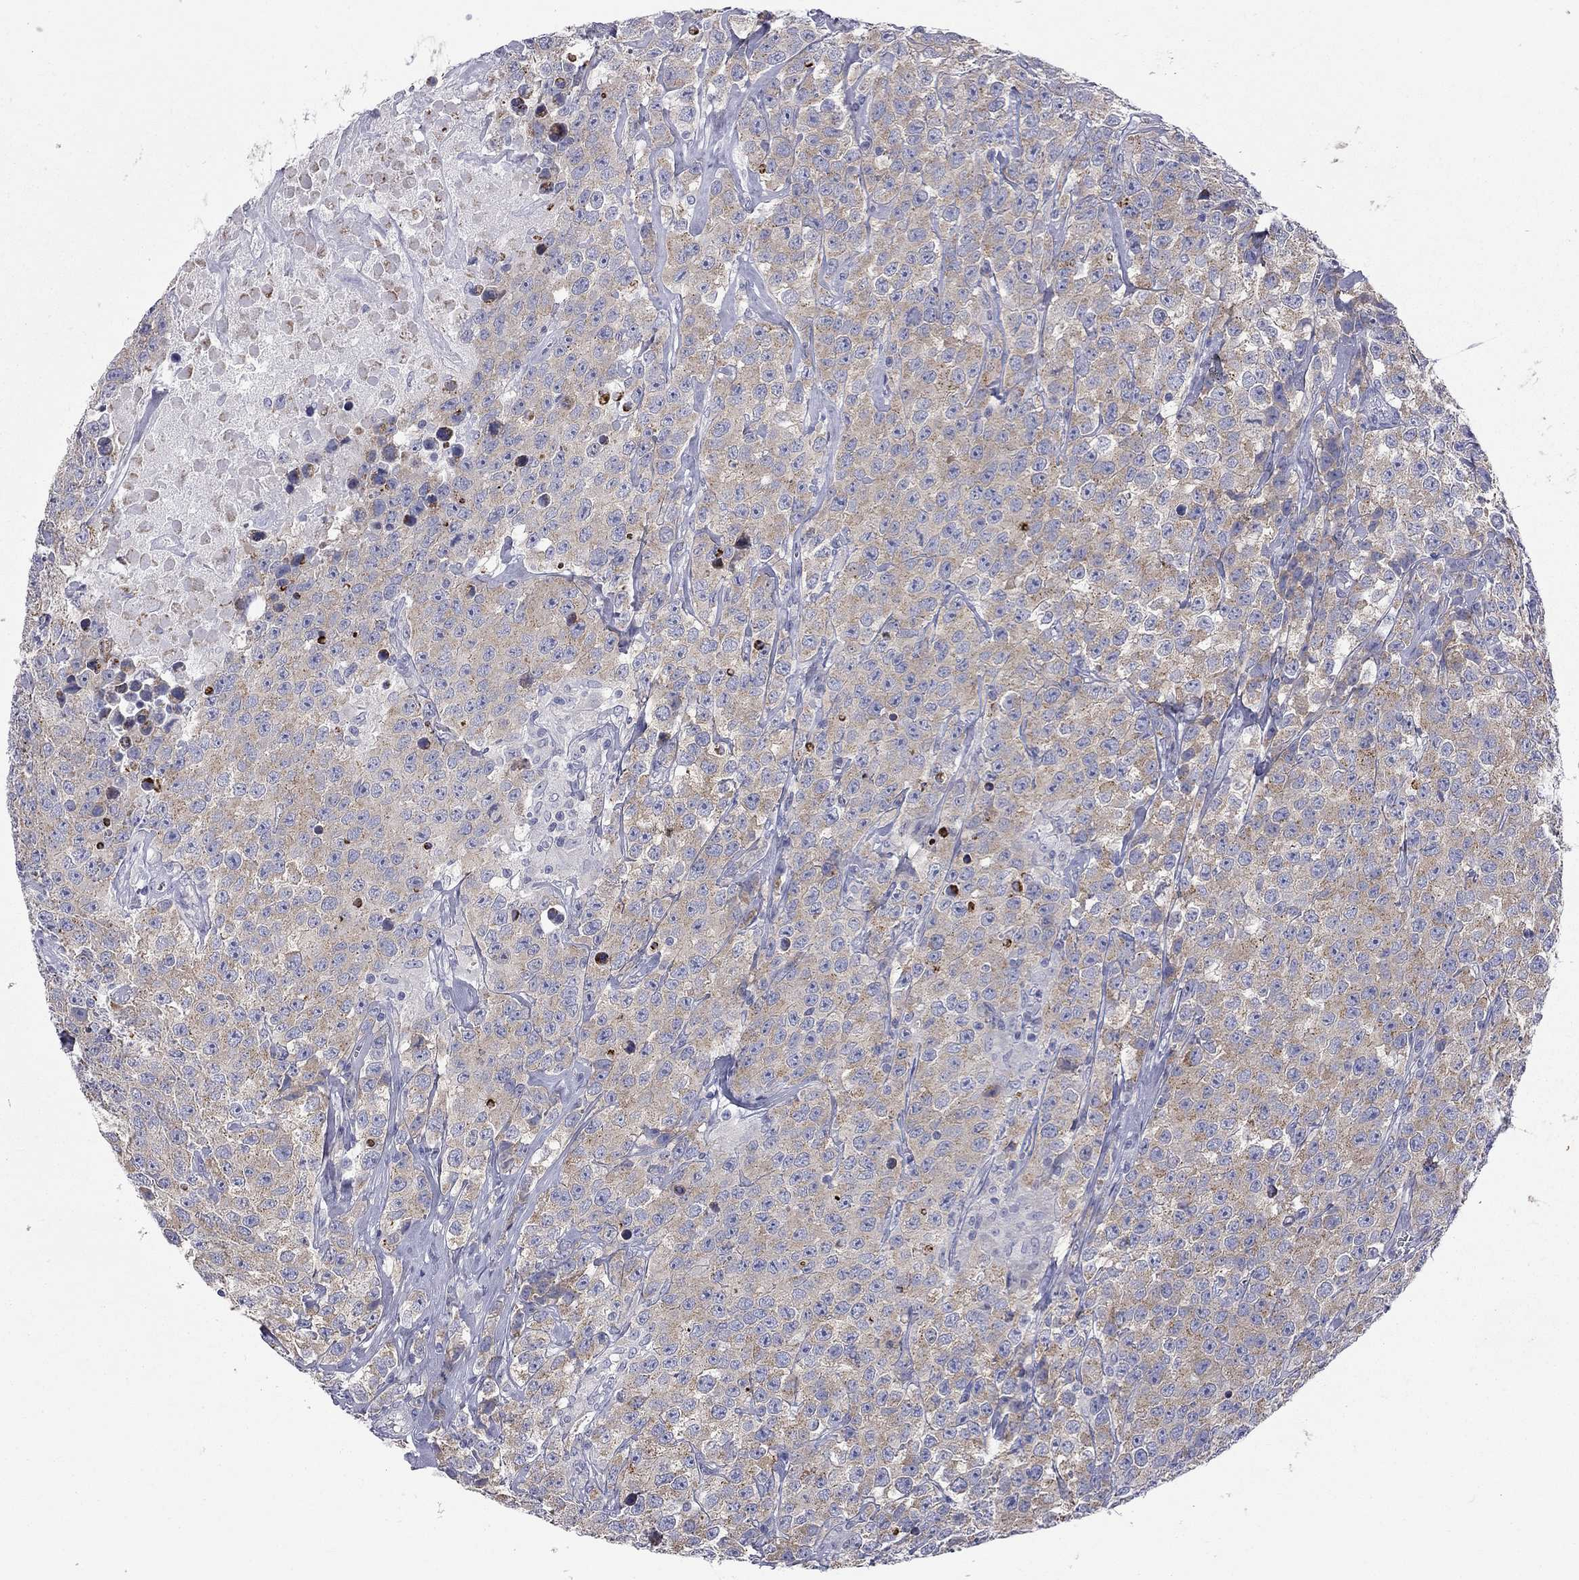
{"staining": {"intensity": "weak", "quantity": ">75%", "location": "cytoplasmic/membranous"}, "tissue": "testis cancer", "cell_type": "Tumor cells", "image_type": "cancer", "snomed": [{"axis": "morphology", "description": "Seminoma, NOS"}, {"axis": "topography", "description": "Testis"}], "caption": "Tumor cells show weak cytoplasmic/membranous positivity in about >75% of cells in testis cancer (seminoma). The staining was performed using DAB, with brown indicating positive protein expression. Nuclei are stained blue with hematoxylin.", "gene": "ABCB4", "patient": {"sex": "male", "age": 59}}